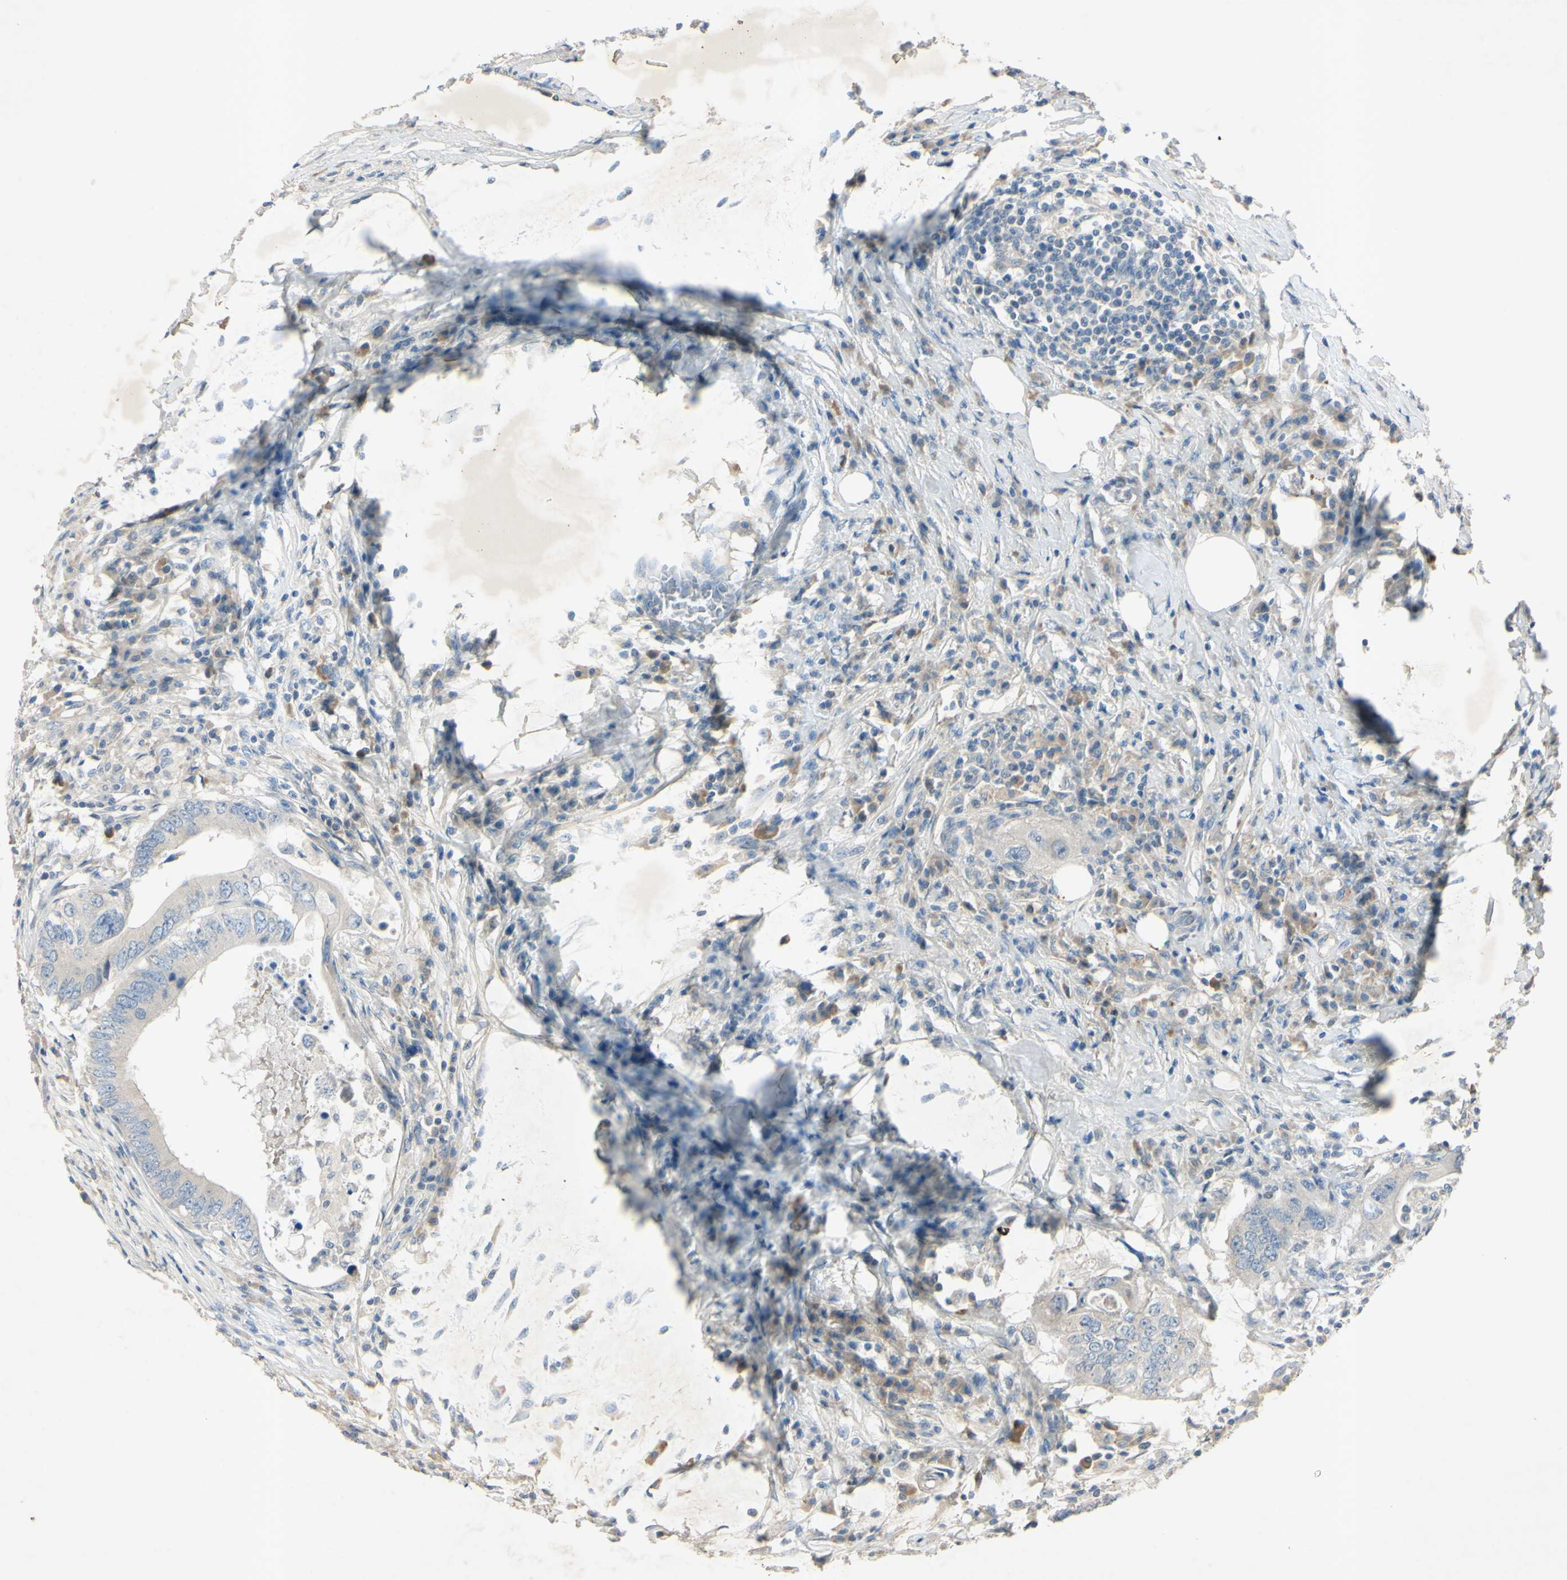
{"staining": {"intensity": "negative", "quantity": "none", "location": "none"}, "tissue": "colorectal cancer", "cell_type": "Tumor cells", "image_type": "cancer", "snomed": [{"axis": "morphology", "description": "Adenocarcinoma, NOS"}, {"axis": "topography", "description": "Colon"}], "caption": "This is an immunohistochemistry photomicrograph of human colorectal adenocarcinoma. There is no staining in tumor cells.", "gene": "AATK", "patient": {"sex": "male", "age": 71}}